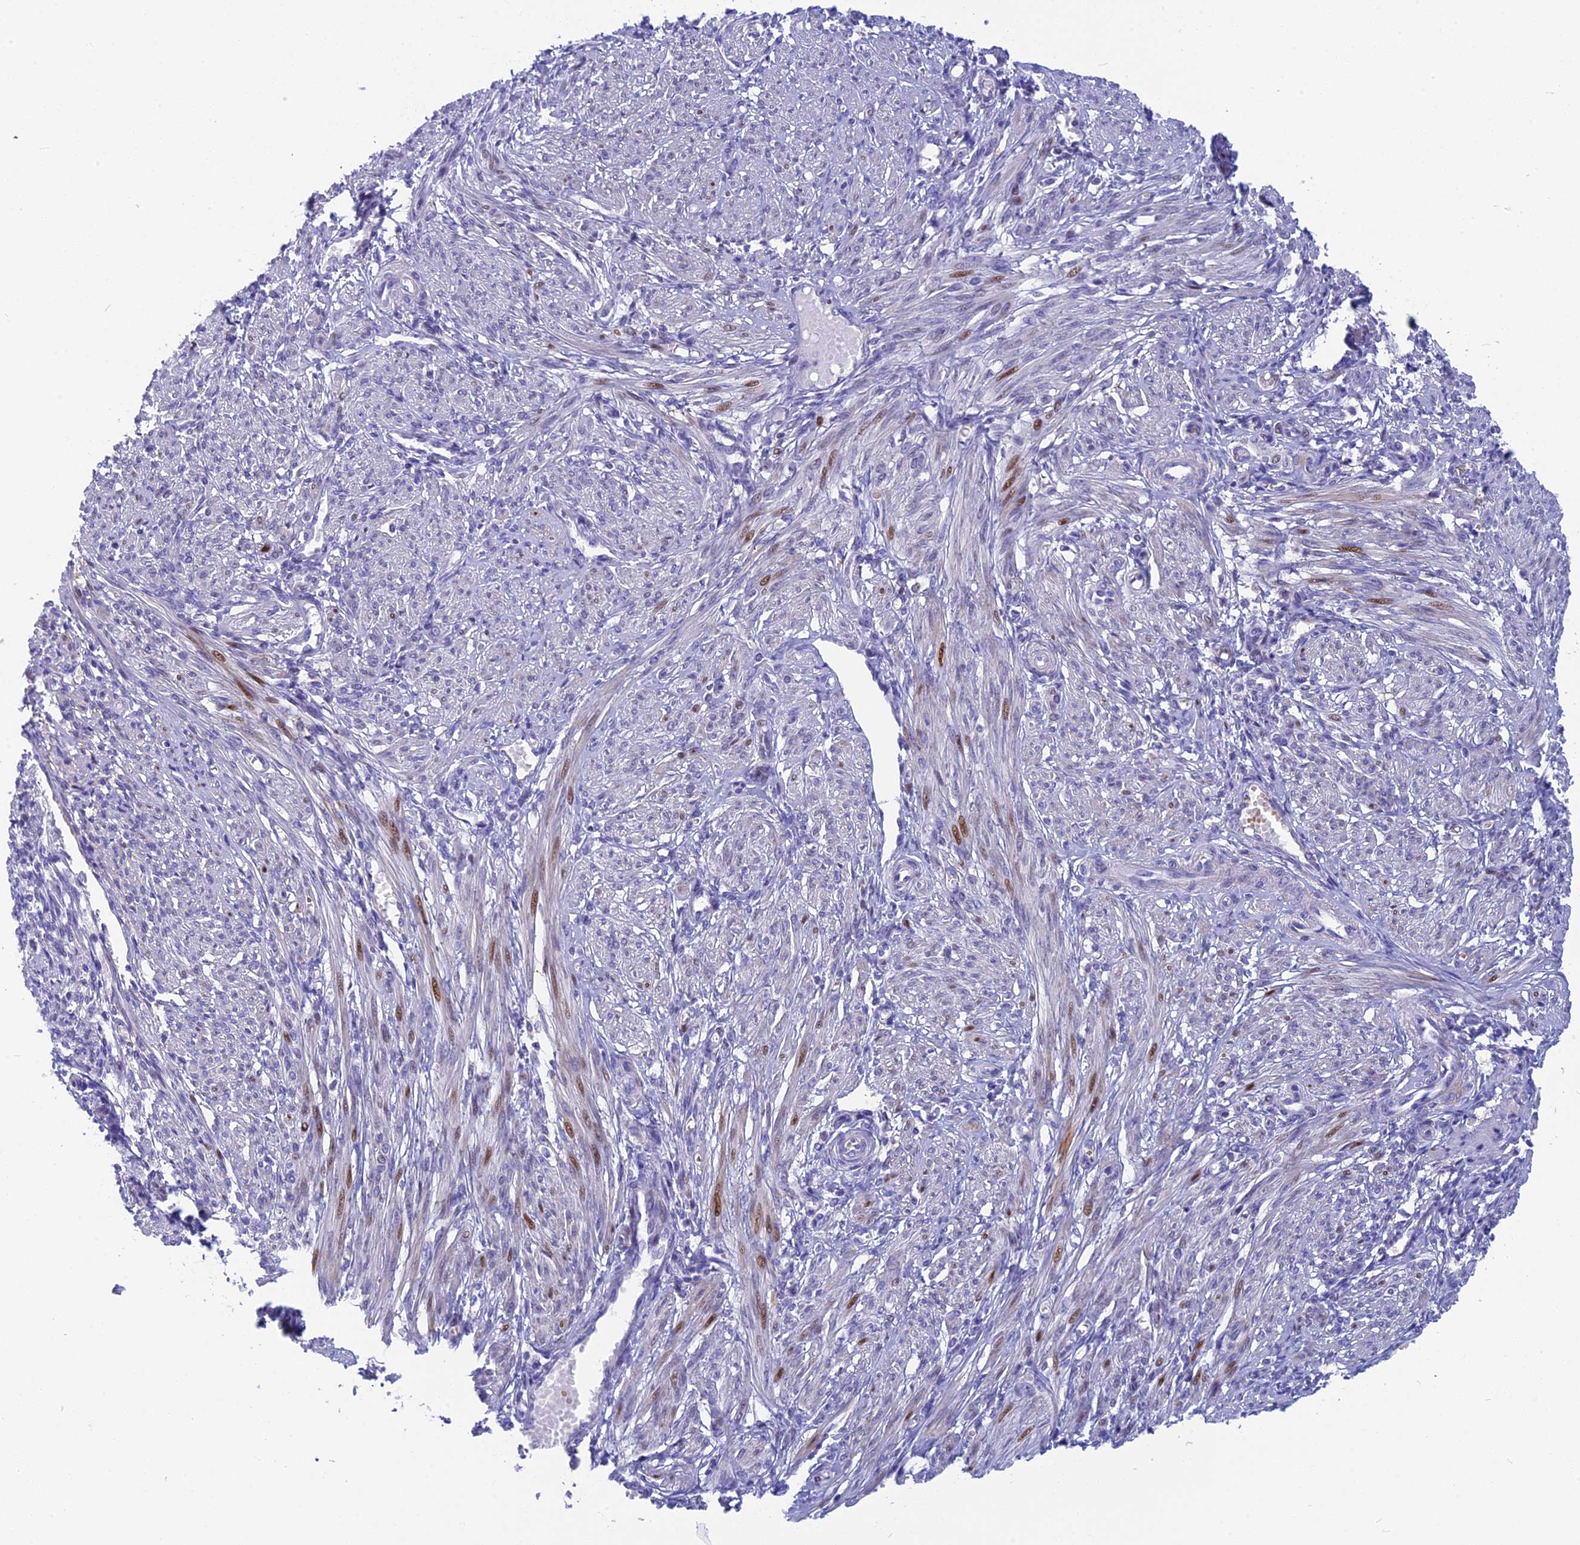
{"staining": {"intensity": "moderate", "quantity": "25%-75%", "location": "cytoplasmic/membranous,nuclear"}, "tissue": "smooth muscle", "cell_type": "Smooth muscle cells", "image_type": "normal", "snomed": [{"axis": "morphology", "description": "Normal tissue, NOS"}, {"axis": "morphology", "description": "Adenocarcinoma, NOS"}, {"axis": "topography", "description": "Colon"}, {"axis": "topography", "description": "Peripheral nerve tissue"}], "caption": "Immunohistochemical staining of normal smooth muscle demonstrates medium levels of moderate cytoplasmic/membranous,nuclear expression in approximately 25%-75% of smooth muscle cells. (Brightfield microscopy of DAB IHC at high magnification).", "gene": "NKPD1", "patient": {"sex": "male", "age": 14}}